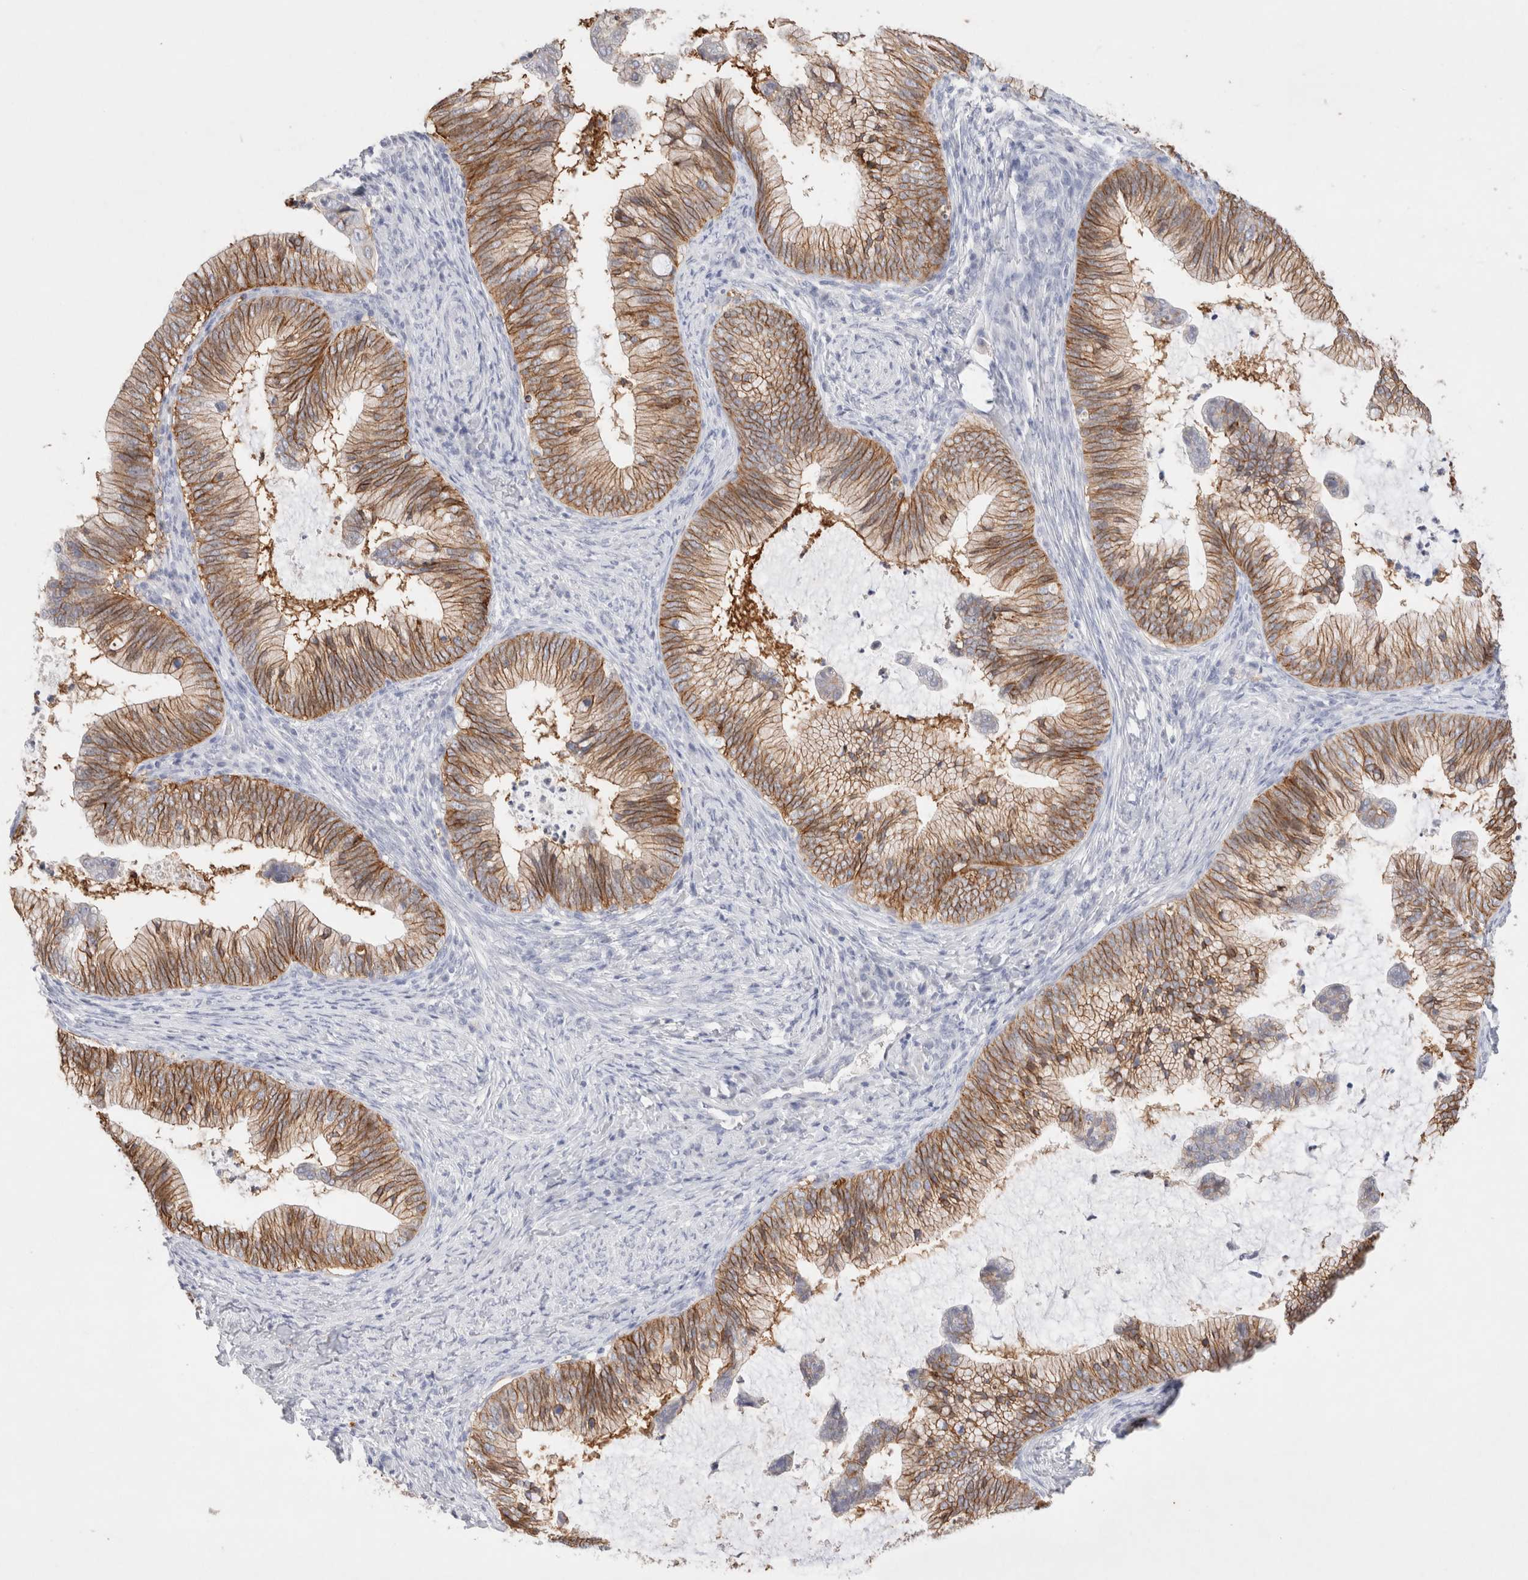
{"staining": {"intensity": "moderate", "quantity": ">75%", "location": "cytoplasmic/membranous"}, "tissue": "cervical cancer", "cell_type": "Tumor cells", "image_type": "cancer", "snomed": [{"axis": "morphology", "description": "Adenocarcinoma, NOS"}, {"axis": "topography", "description": "Cervix"}], "caption": "Cervical cancer stained with a protein marker shows moderate staining in tumor cells.", "gene": "EPCAM", "patient": {"sex": "female", "age": 36}}